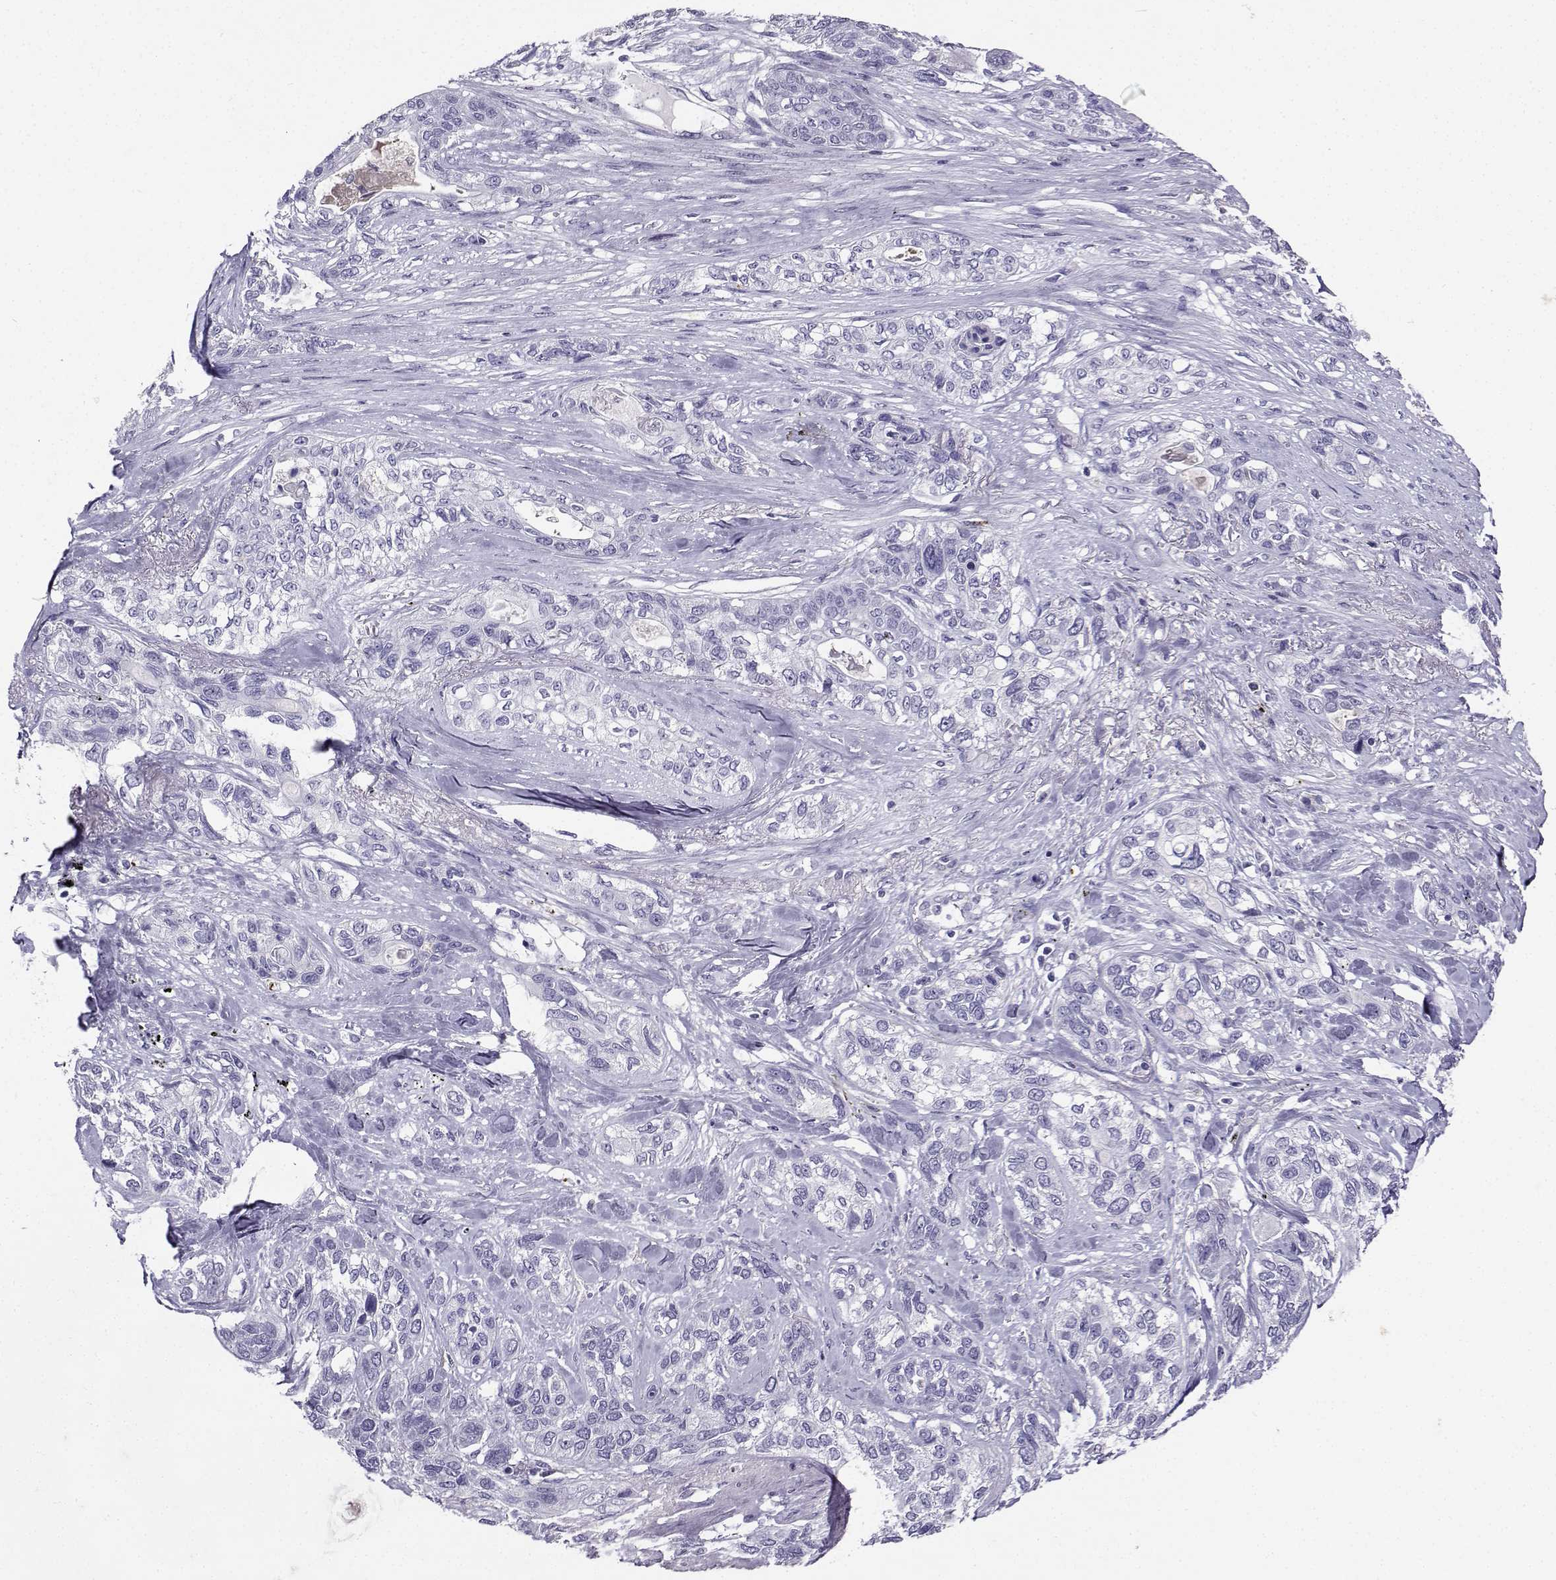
{"staining": {"intensity": "negative", "quantity": "none", "location": "none"}, "tissue": "lung cancer", "cell_type": "Tumor cells", "image_type": "cancer", "snomed": [{"axis": "morphology", "description": "Squamous cell carcinoma, NOS"}, {"axis": "topography", "description": "Lung"}], "caption": "IHC photomicrograph of neoplastic tissue: lung squamous cell carcinoma stained with DAB exhibits no significant protein positivity in tumor cells.", "gene": "GRIK4", "patient": {"sex": "female", "age": 70}}